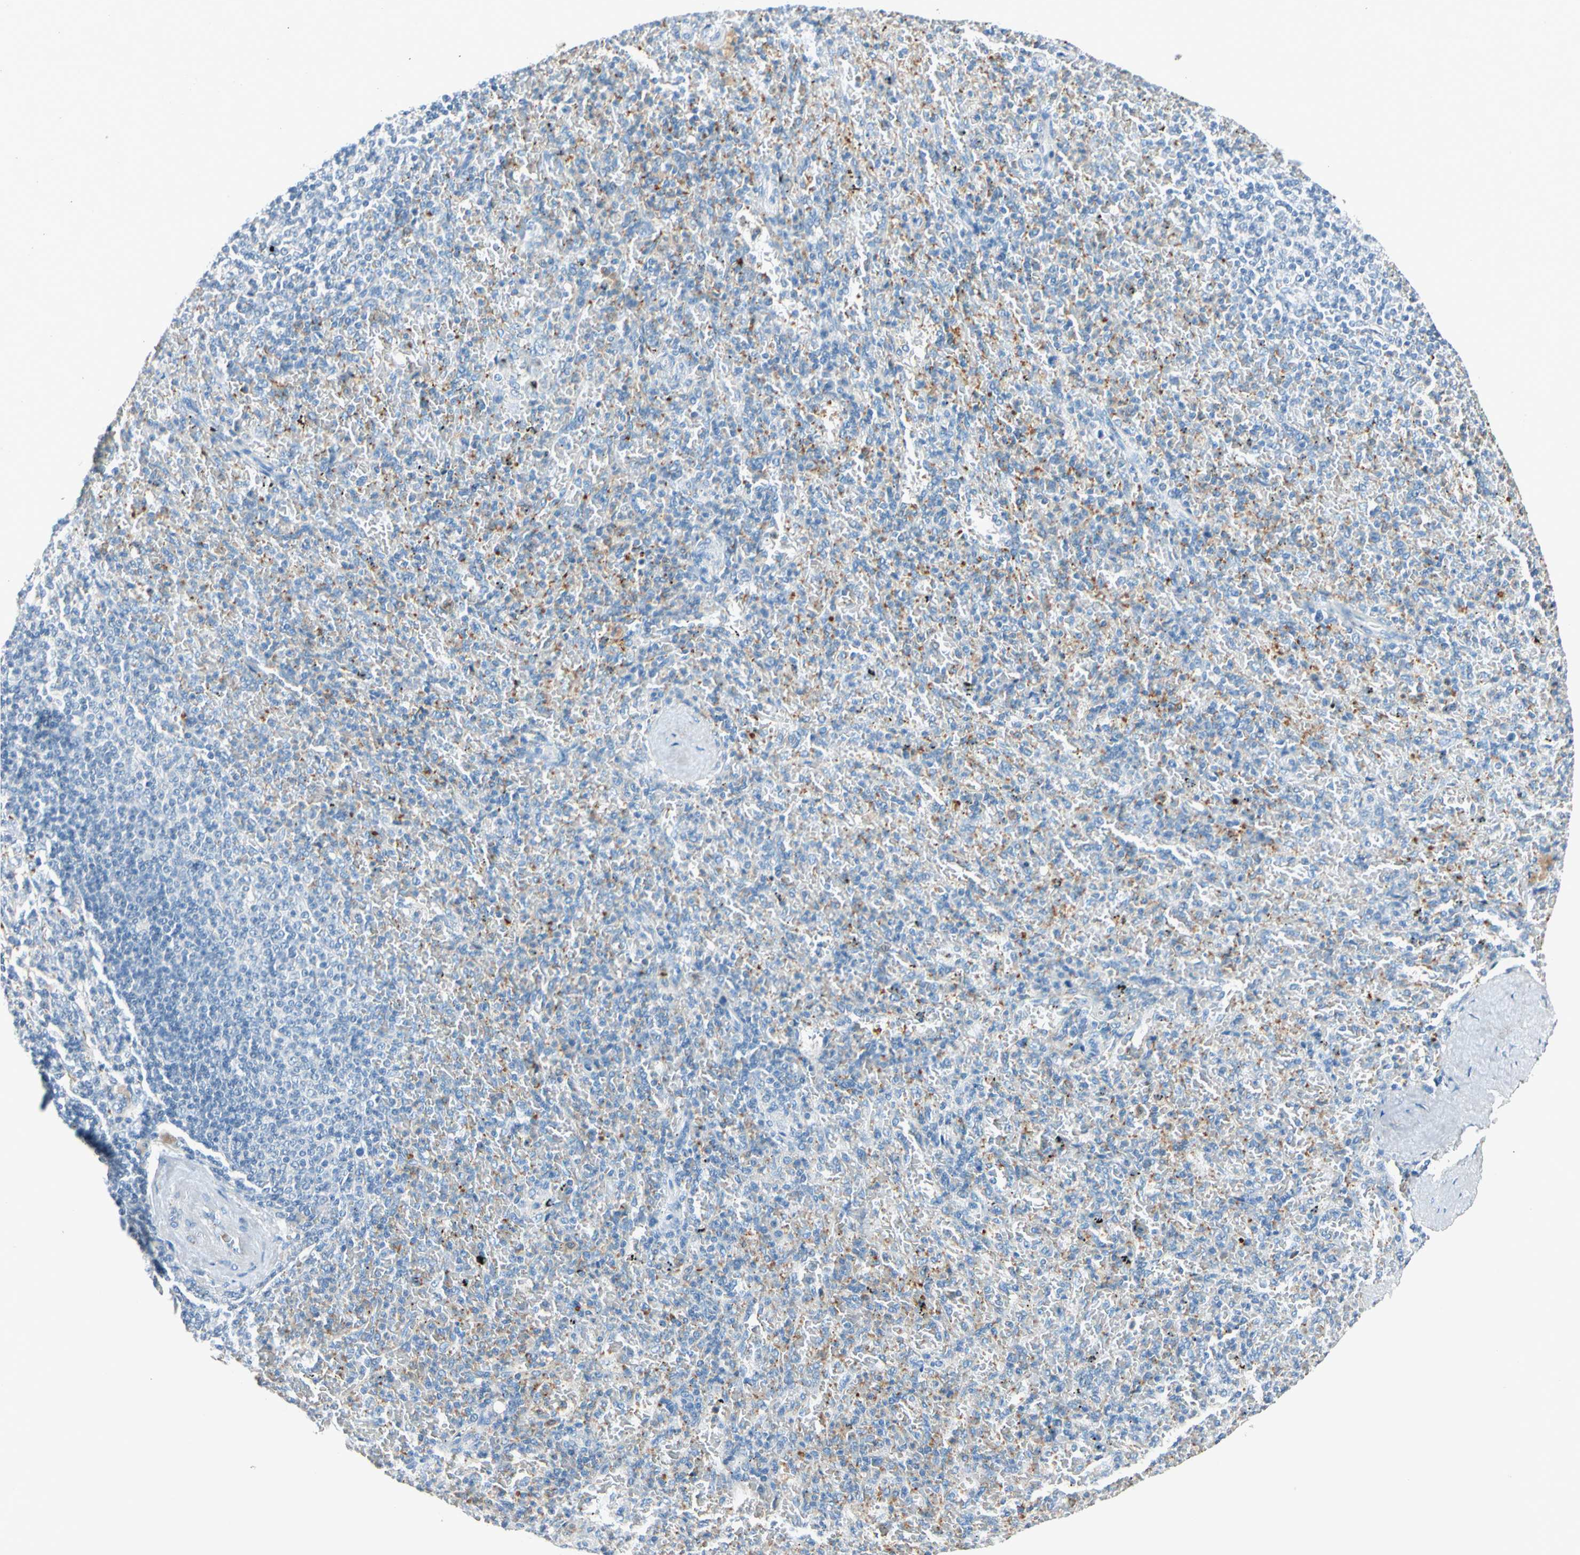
{"staining": {"intensity": "negative", "quantity": "none", "location": "none"}, "tissue": "spleen", "cell_type": "Cells in red pulp", "image_type": "normal", "snomed": [{"axis": "morphology", "description": "Normal tissue, NOS"}, {"axis": "topography", "description": "Spleen"}], "caption": "This is an immunohistochemistry micrograph of unremarkable human spleen. There is no expression in cells in red pulp.", "gene": "LY6G6F", "patient": {"sex": "female", "age": 43}}